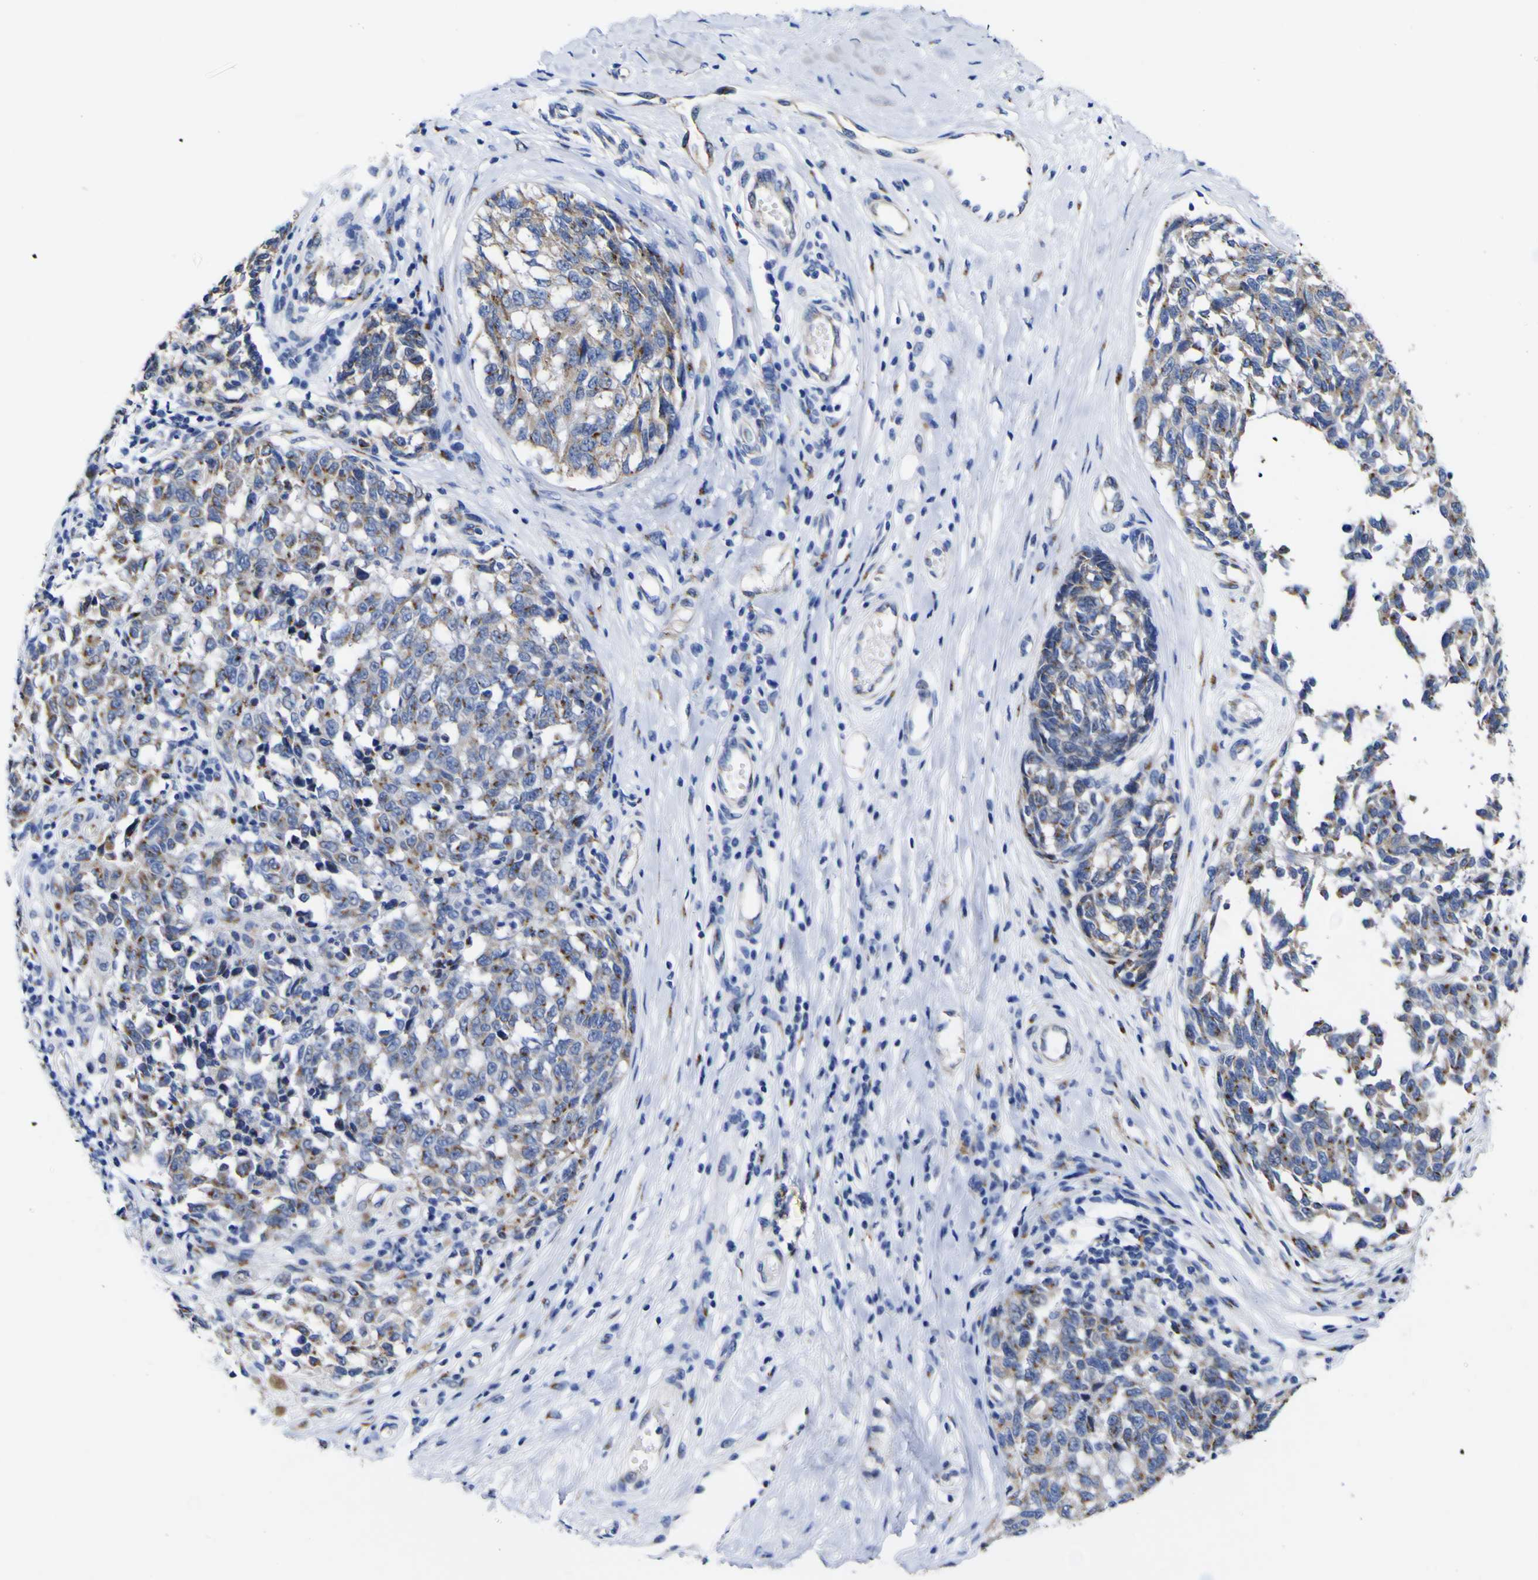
{"staining": {"intensity": "moderate", "quantity": "25%-75%", "location": "cytoplasmic/membranous"}, "tissue": "melanoma", "cell_type": "Tumor cells", "image_type": "cancer", "snomed": [{"axis": "morphology", "description": "Malignant melanoma, NOS"}, {"axis": "topography", "description": "Skin"}], "caption": "Moderate cytoplasmic/membranous positivity for a protein is appreciated in about 25%-75% of tumor cells of malignant melanoma using IHC.", "gene": "GOLM1", "patient": {"sex": "female", "age": 64}}